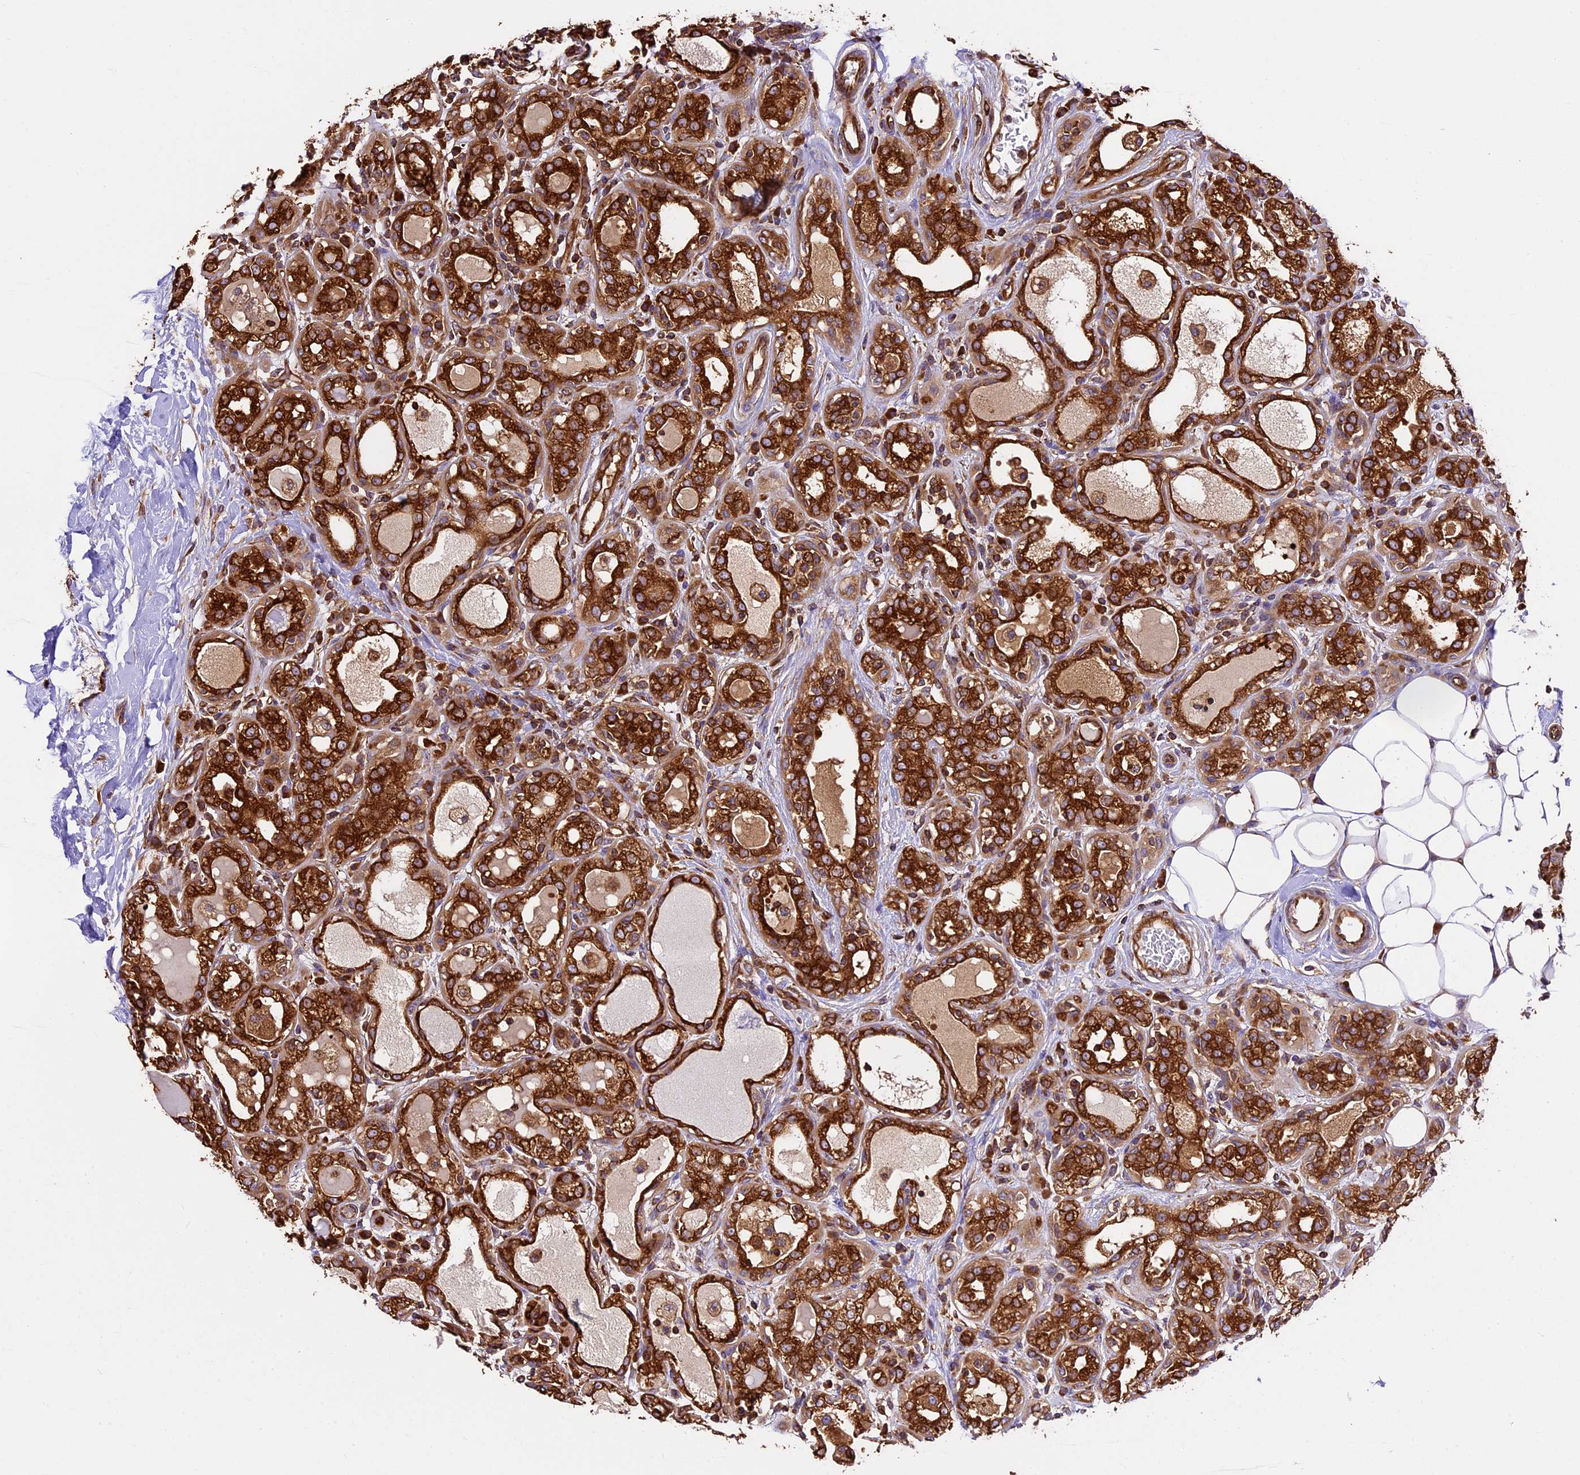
{"staining": {"intensity": "strong", "quantity": ">75%", "location": "cytoplasmic/membranous"}, "tissue": "breast cancer", "cell_type": "Tumor cells", "image_type": "cancer", "snomed": [{"axis": "morphology", "description": "Duct carcinoma"}, {"axis": "topography", "description": "Breast"}], "caption": "This is an image of immunohistochemistry (IHC) staining of breast cancer, which shows strong staining in the cytoplasmic/membranous of tumor cells.", "gene": "KARS1", "patient": {"sex": "female", "age": 27}}